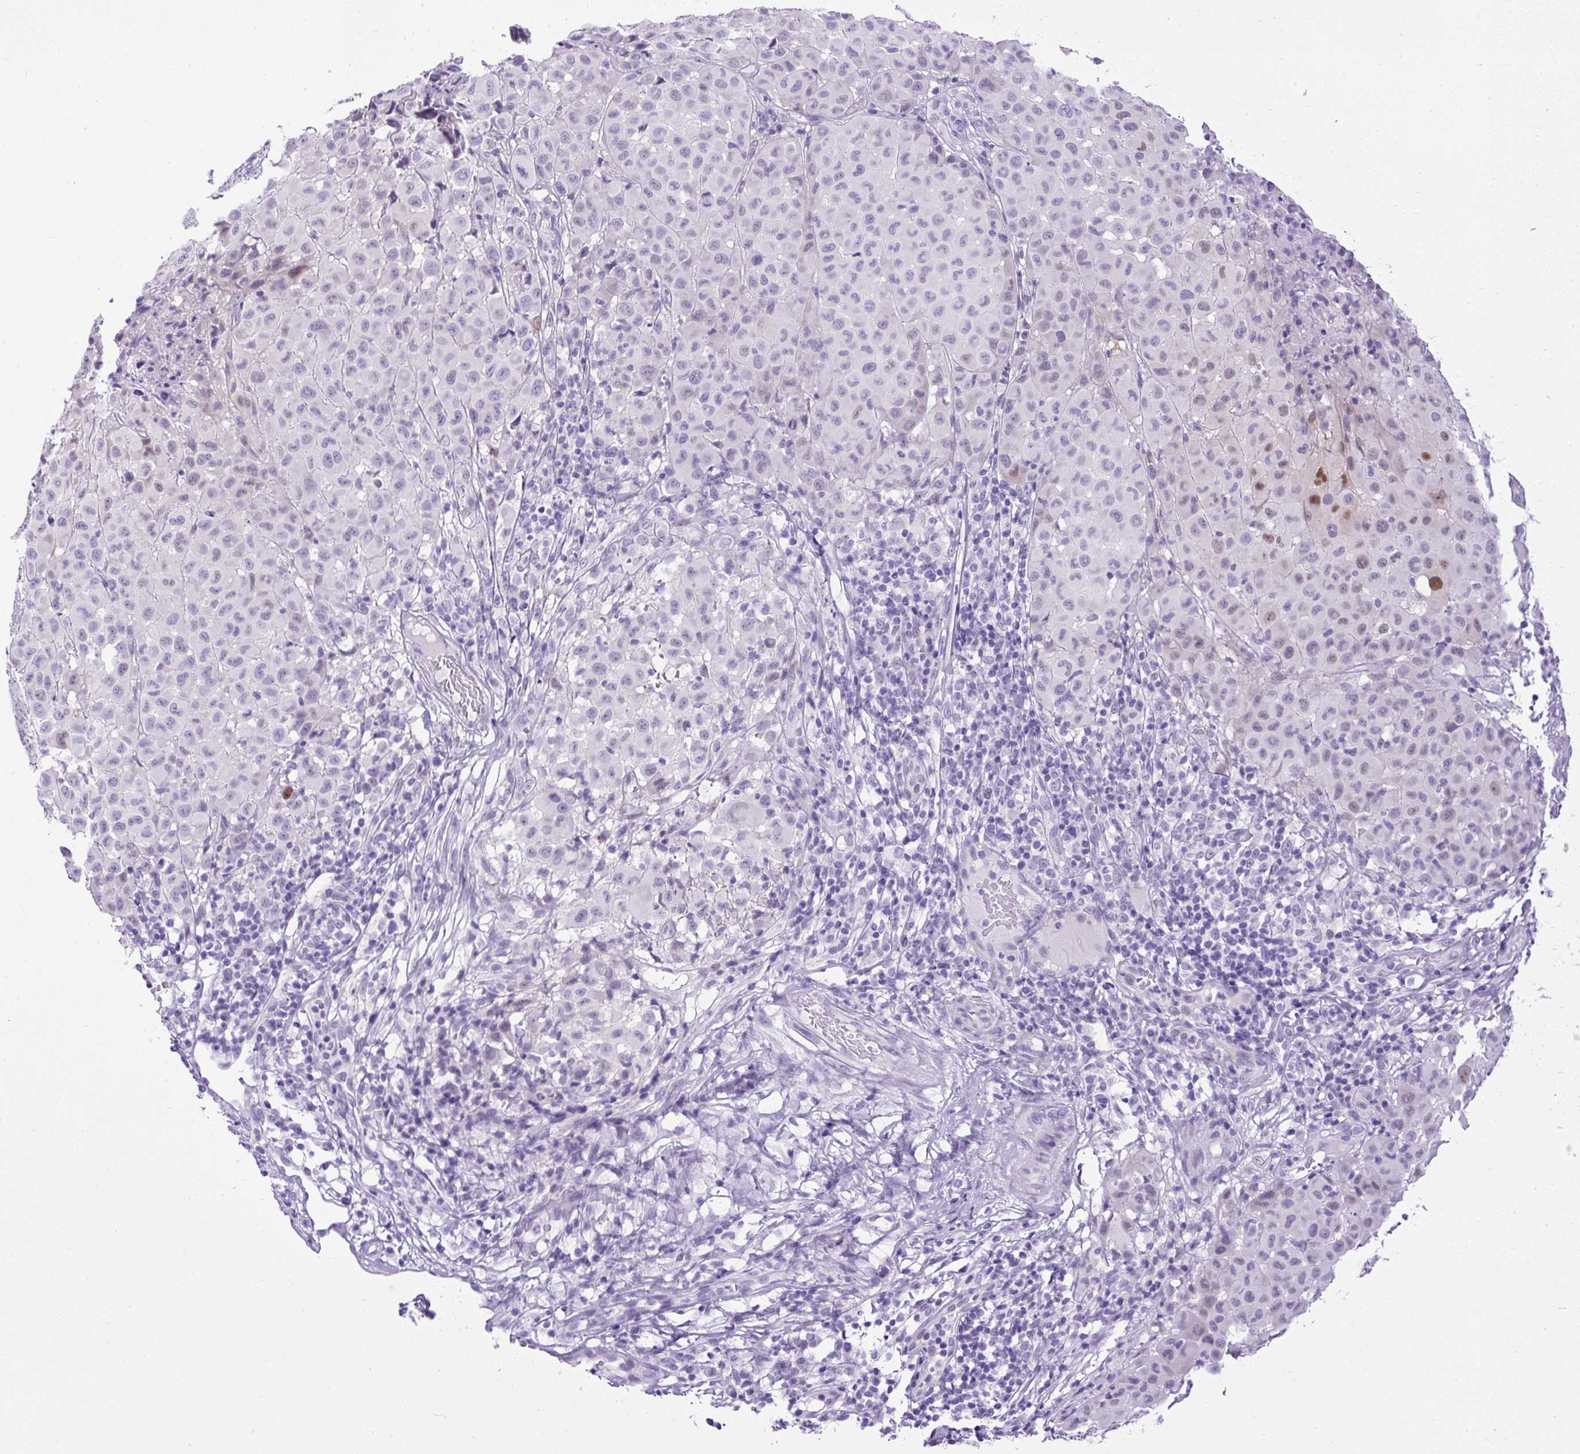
{"staining": {"intensity": "moderate", "quantity": "<25%", "location": "nuclear"}, "tissue": "melanoma", "cell_type": "Tumor cells", "image_type": "cancer", "snomed": [{"axis": "morphology", "description": "Malignant melanoma, NOS"}, {"axis": "topography", "description": "Skin"}], "caption": "This micrograph displays immunohistochemistry staining of malignant melanoma, with low moderate nuclear positivity in approximately <25% of tumor cells.", "gene": "UPP1", "patient": {"sex": "male", "age": 73}}